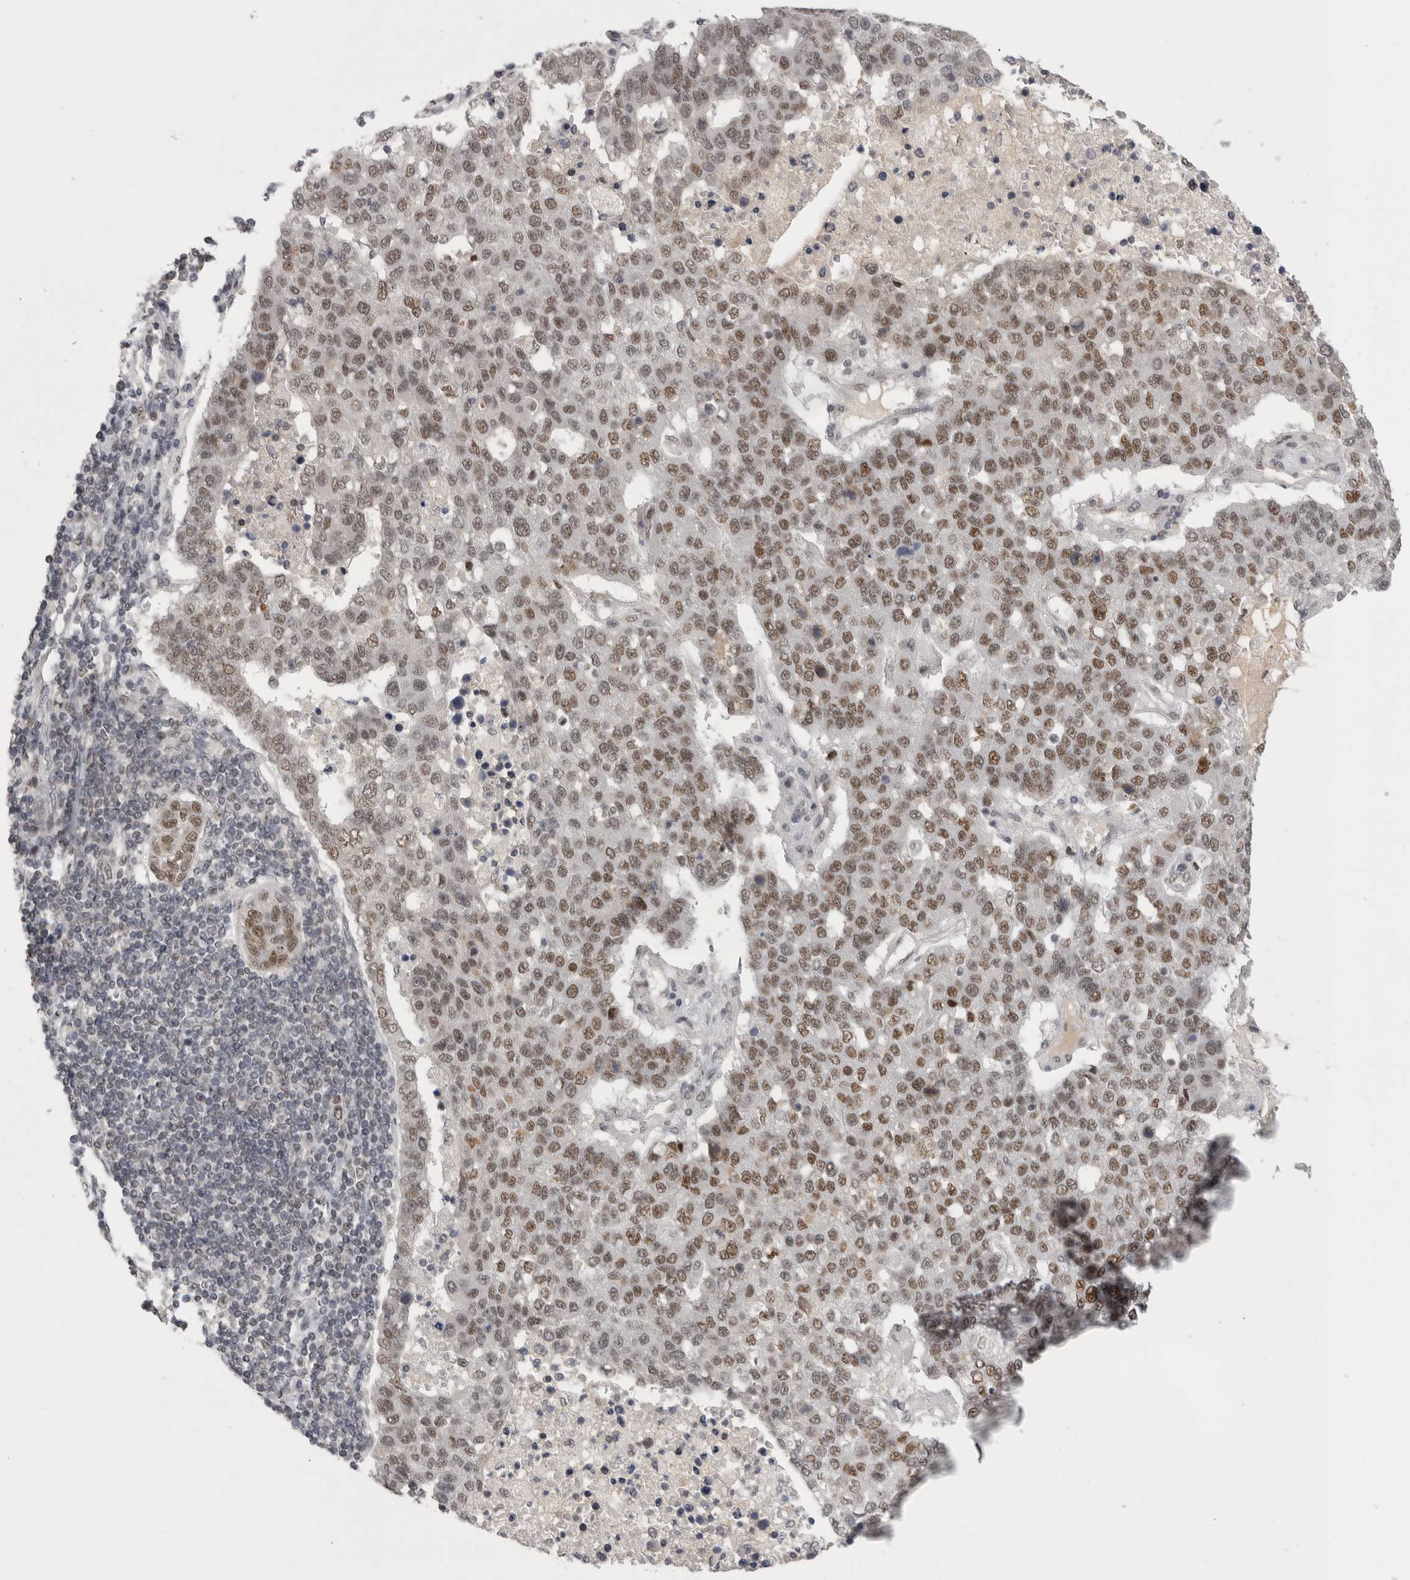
{"staining": {"intensity": "moderate", "quantity": ">75%", "location": "nuclear"}, "tissue": "pancreatic cancer", "cell_type": "Tumor cells", "image_type": "cancer", "snomed": [{"axis": "morphology", "description": "Adenocarcinoma, NOS"}, {"axis": "topography", "description": "Pancreas"}], "caption": "This image demonstrates immunohistochemistry (IHC) staining of adenocarcinoma (pancreatic), with medium moderate nuclear staining in approximately >75% of tumor cells.", "gene": "POU5F1", "patient": {"sex": "female", "age": 61}}